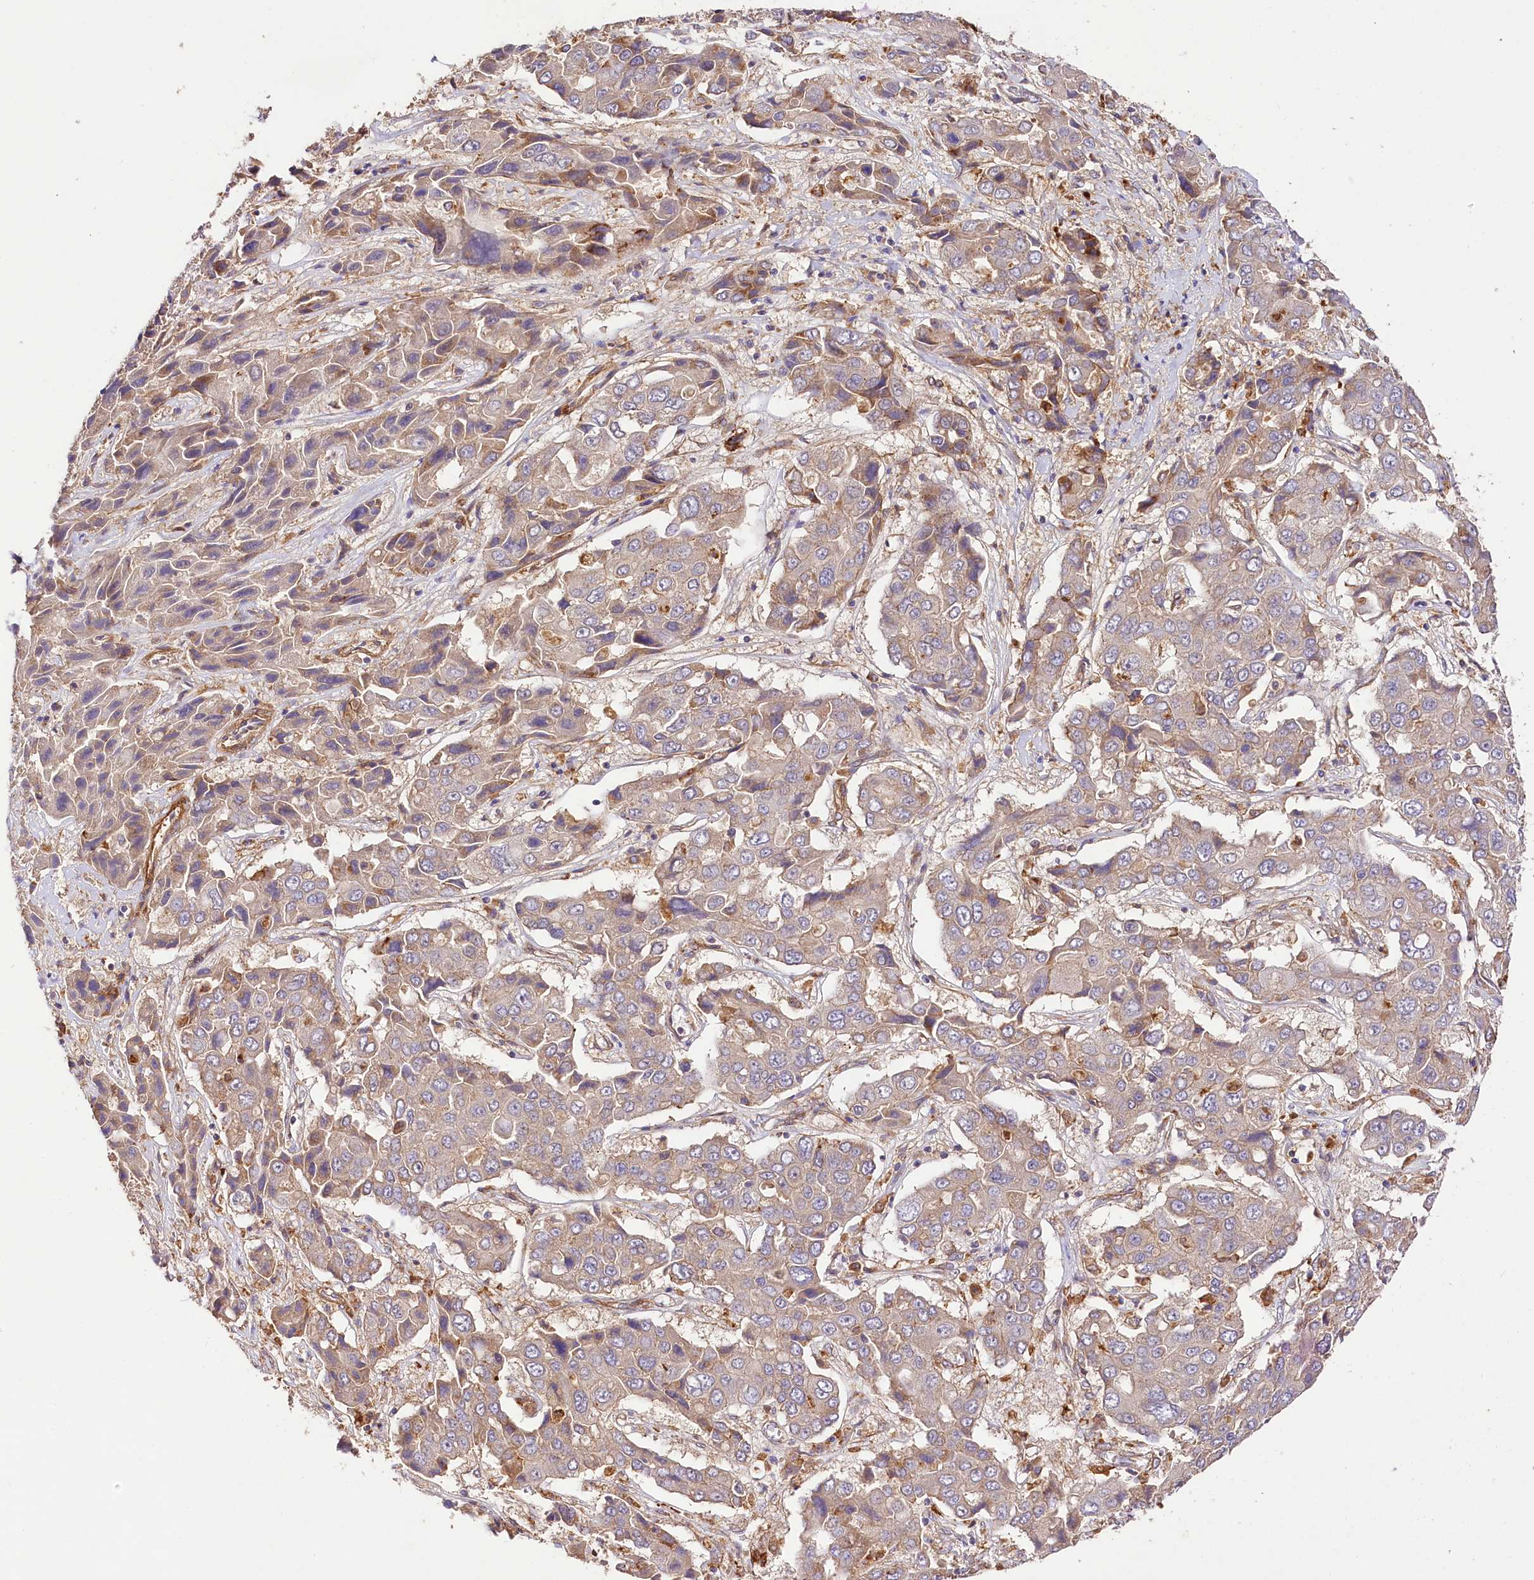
{"staining": {"intensity": "weak", "quantity": "<25%", "location": "cytoplasmic/membranous"}, "tissue": "liver cancer", "cell_type": "Tumor cells", "image_type": "cancer", "snomed": [{"axis": "morphology", "description": "Cholangiocarcinoma"}, {"axis": "topography", "description": "Liver"}], "caption": "An IHC histopathology image of liver cholangiocarcinoma is shown. There is no staining in tumor cells of liver cholangiocarcinoma.", "gene": "CSAD", "patient": {"sex": "male", "age": 67}}